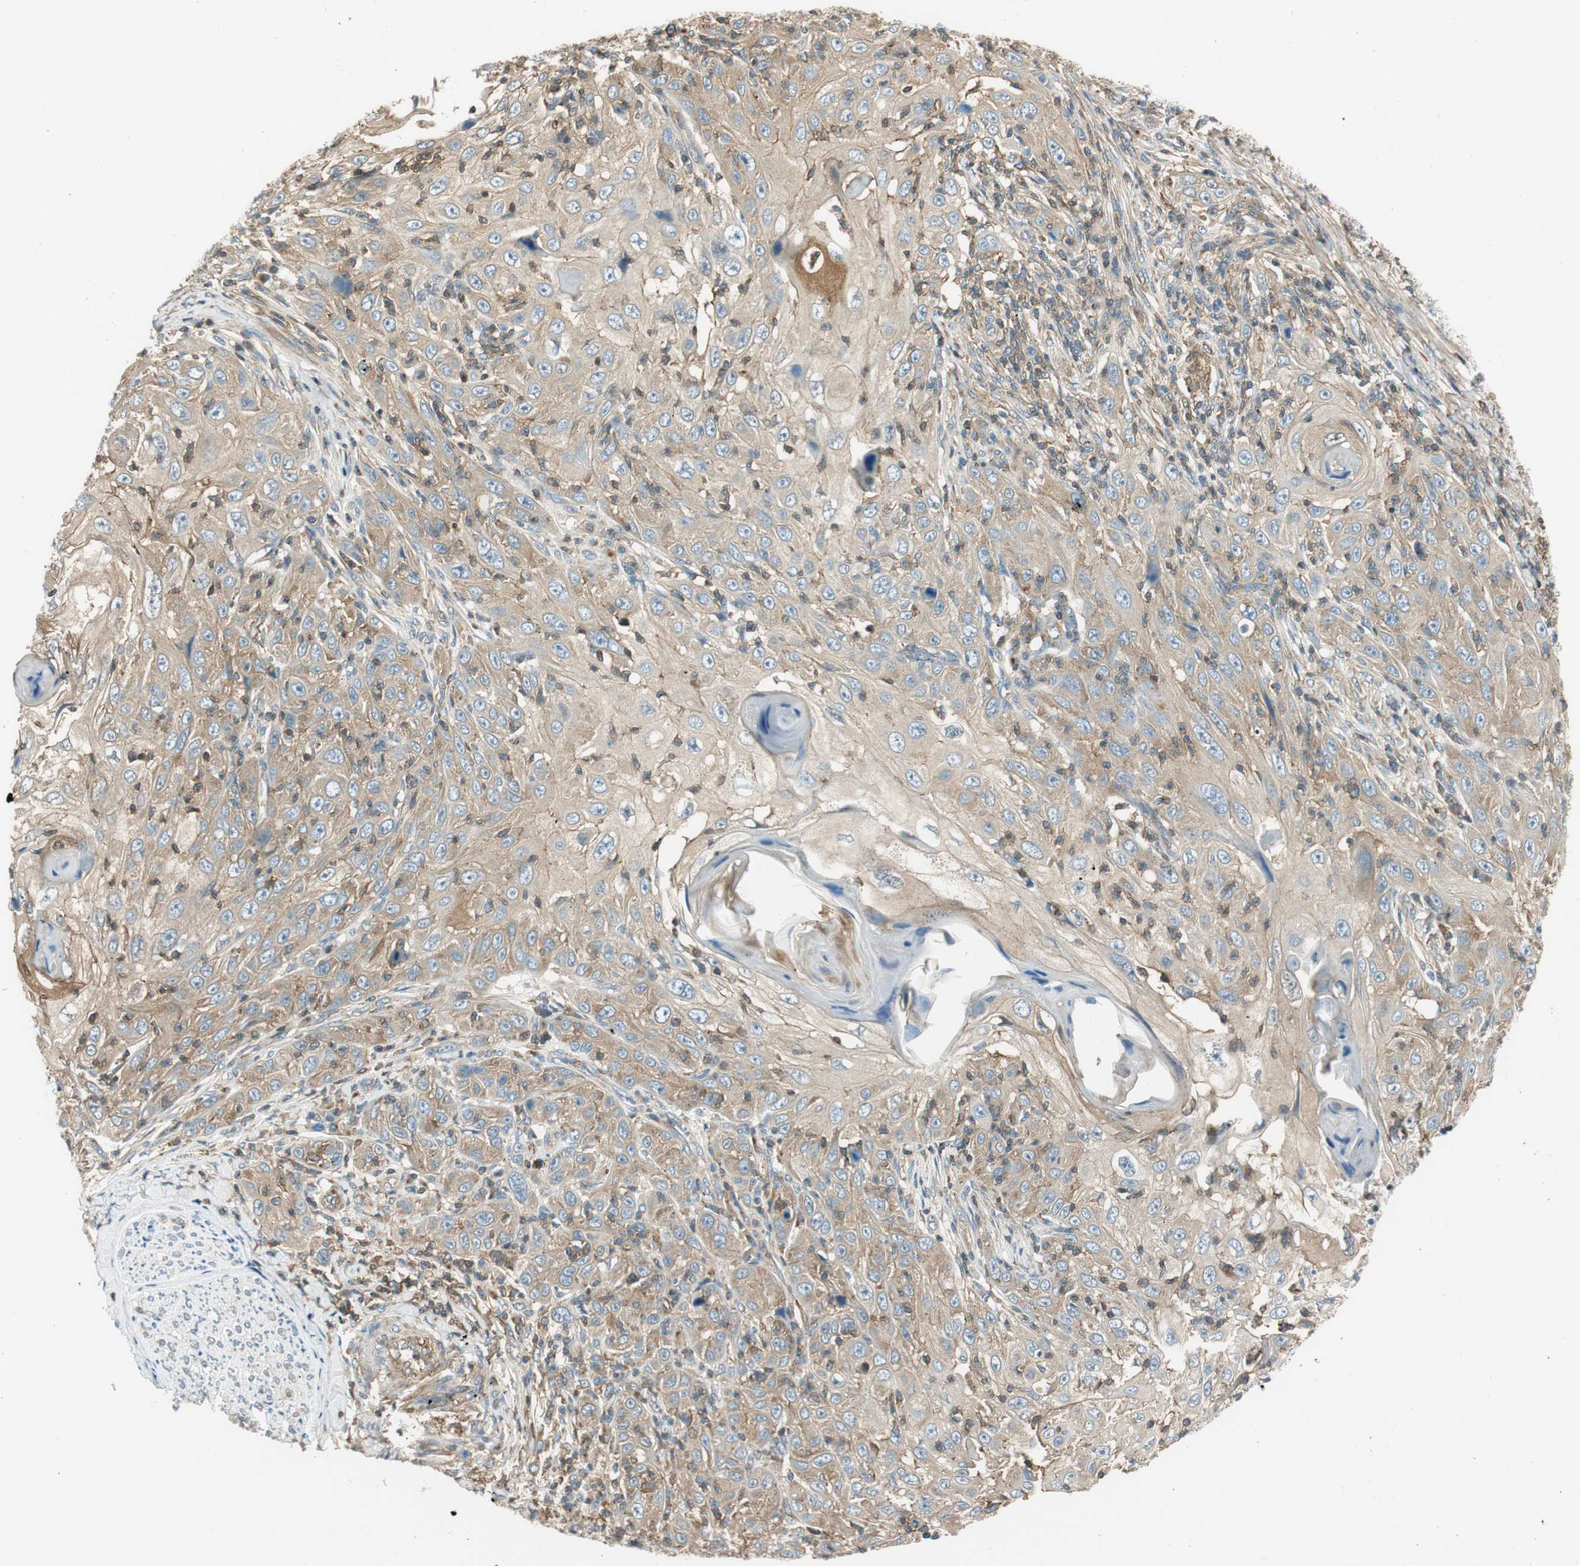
{"staining": {"intensity": "moderate", "quantity": ">75%", "location": "cytoplasmic/membranous"}, "tissue": "skin cancer", "cell_type": "Tumor cells", "image_type": "cancer", "snomed": [{"axis": "morphology", "description": "Squamous cell carcinoma, NOS"}, {"axis": "topography", "description": "Skin"}], "caption": "Immunohistochemistry (IHC) (DAB (3,3'-diaminobenzidine)) staining of human skin cancer (squamous cell carcinoma) exhibits moderate cytoplasmic/membranous protein expression in about >75% of tumor cells.", "gene": "PI4K2B", "patient": {"sex": "female", "age": 88}}